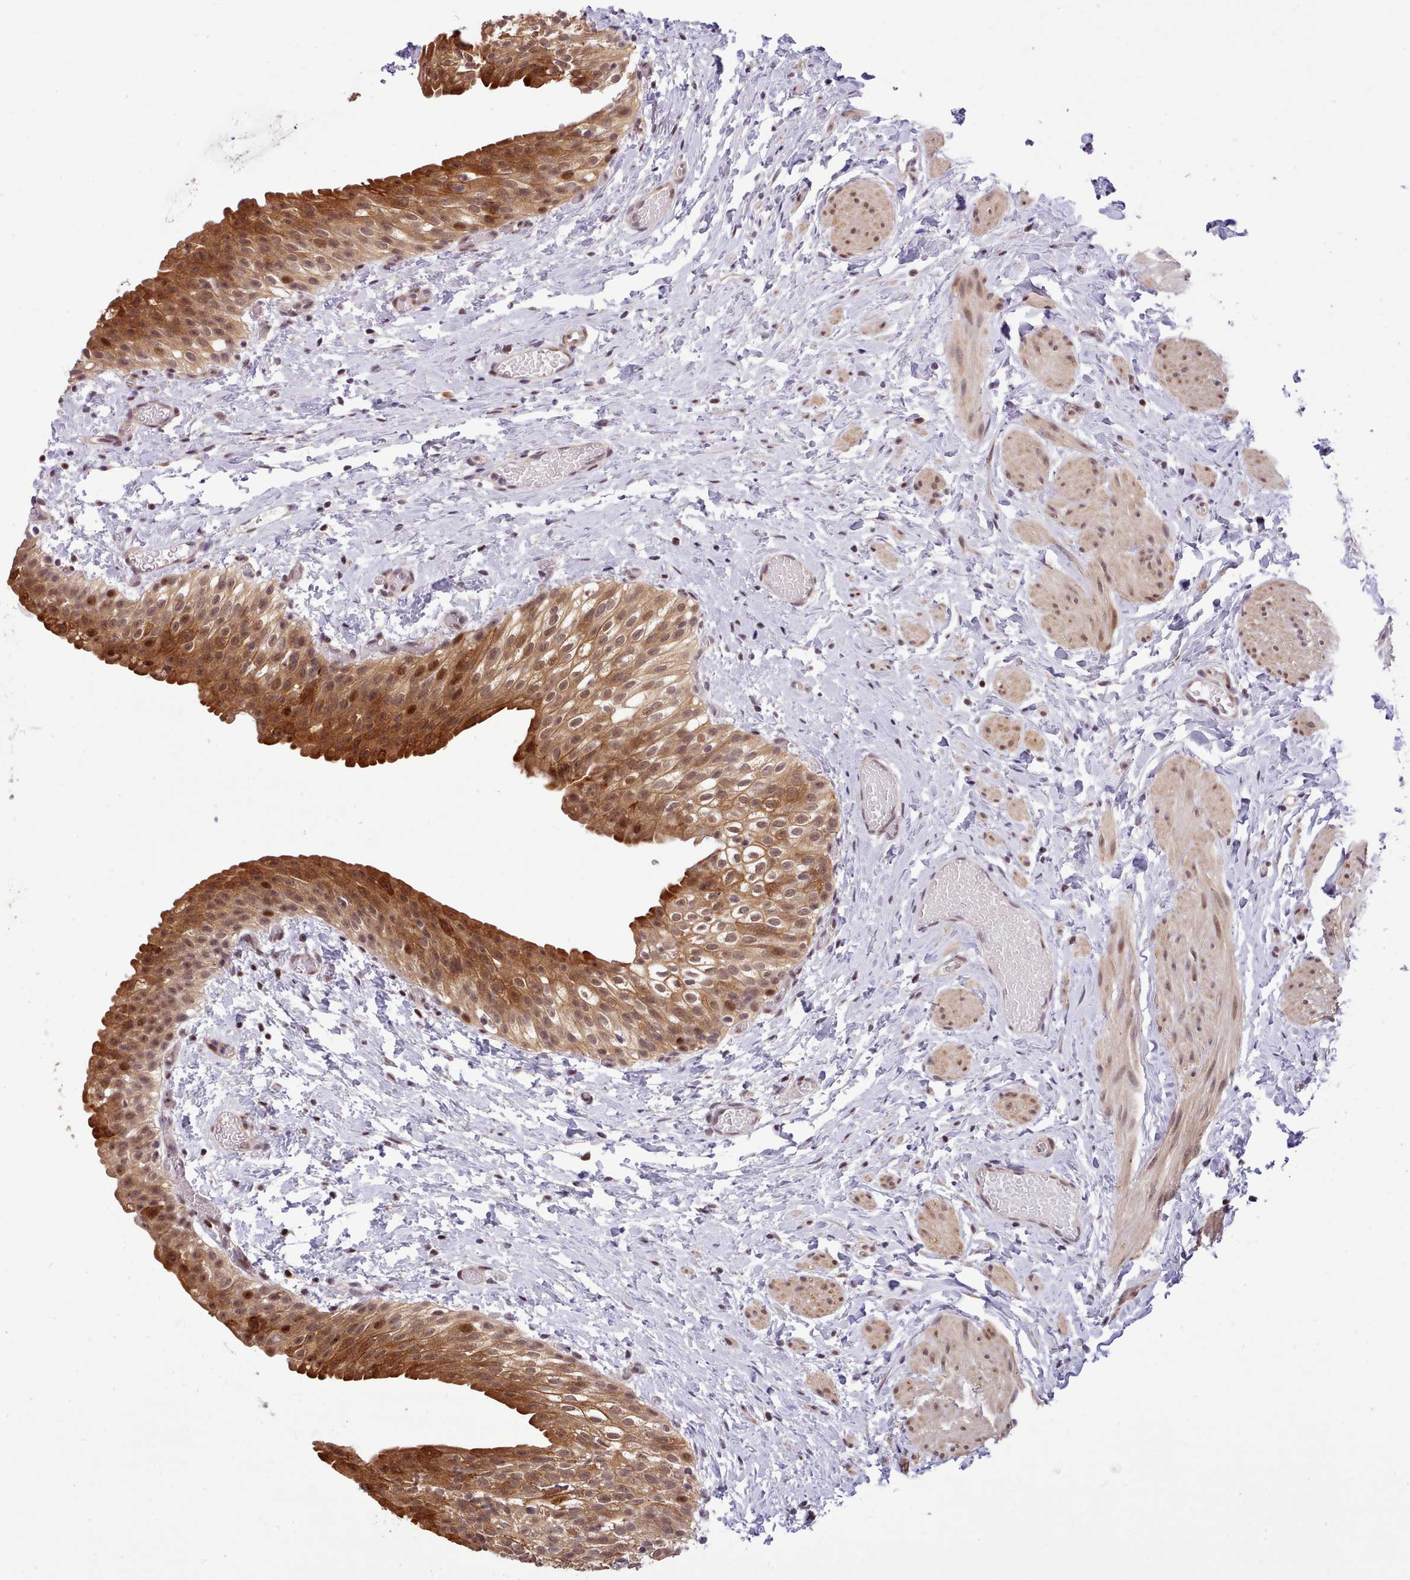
{"staining": {"intensity": "strong", "quantity": ">75%", "location": "cytoplasmic/membranous,nuclear"}, "tissue": "urinary bladder", "cell_type": "Urothelial cells", "image_type": "normal", "snomed": [{"axis": "morphology", "description": "Normal tissue, NOS"}, {"axis": "topography", "description": "Urinary bladder"}], "caption": "The photomicrograph exhibits staining of normal urinary bladder, revealing strong cytoplasmic/membranous,nuclear protein expression (brown color) within urothelial cells. Nuclei are stained in blue.", "gene": "HOXB7", "patient": {"sex": "male", "age": 1}}